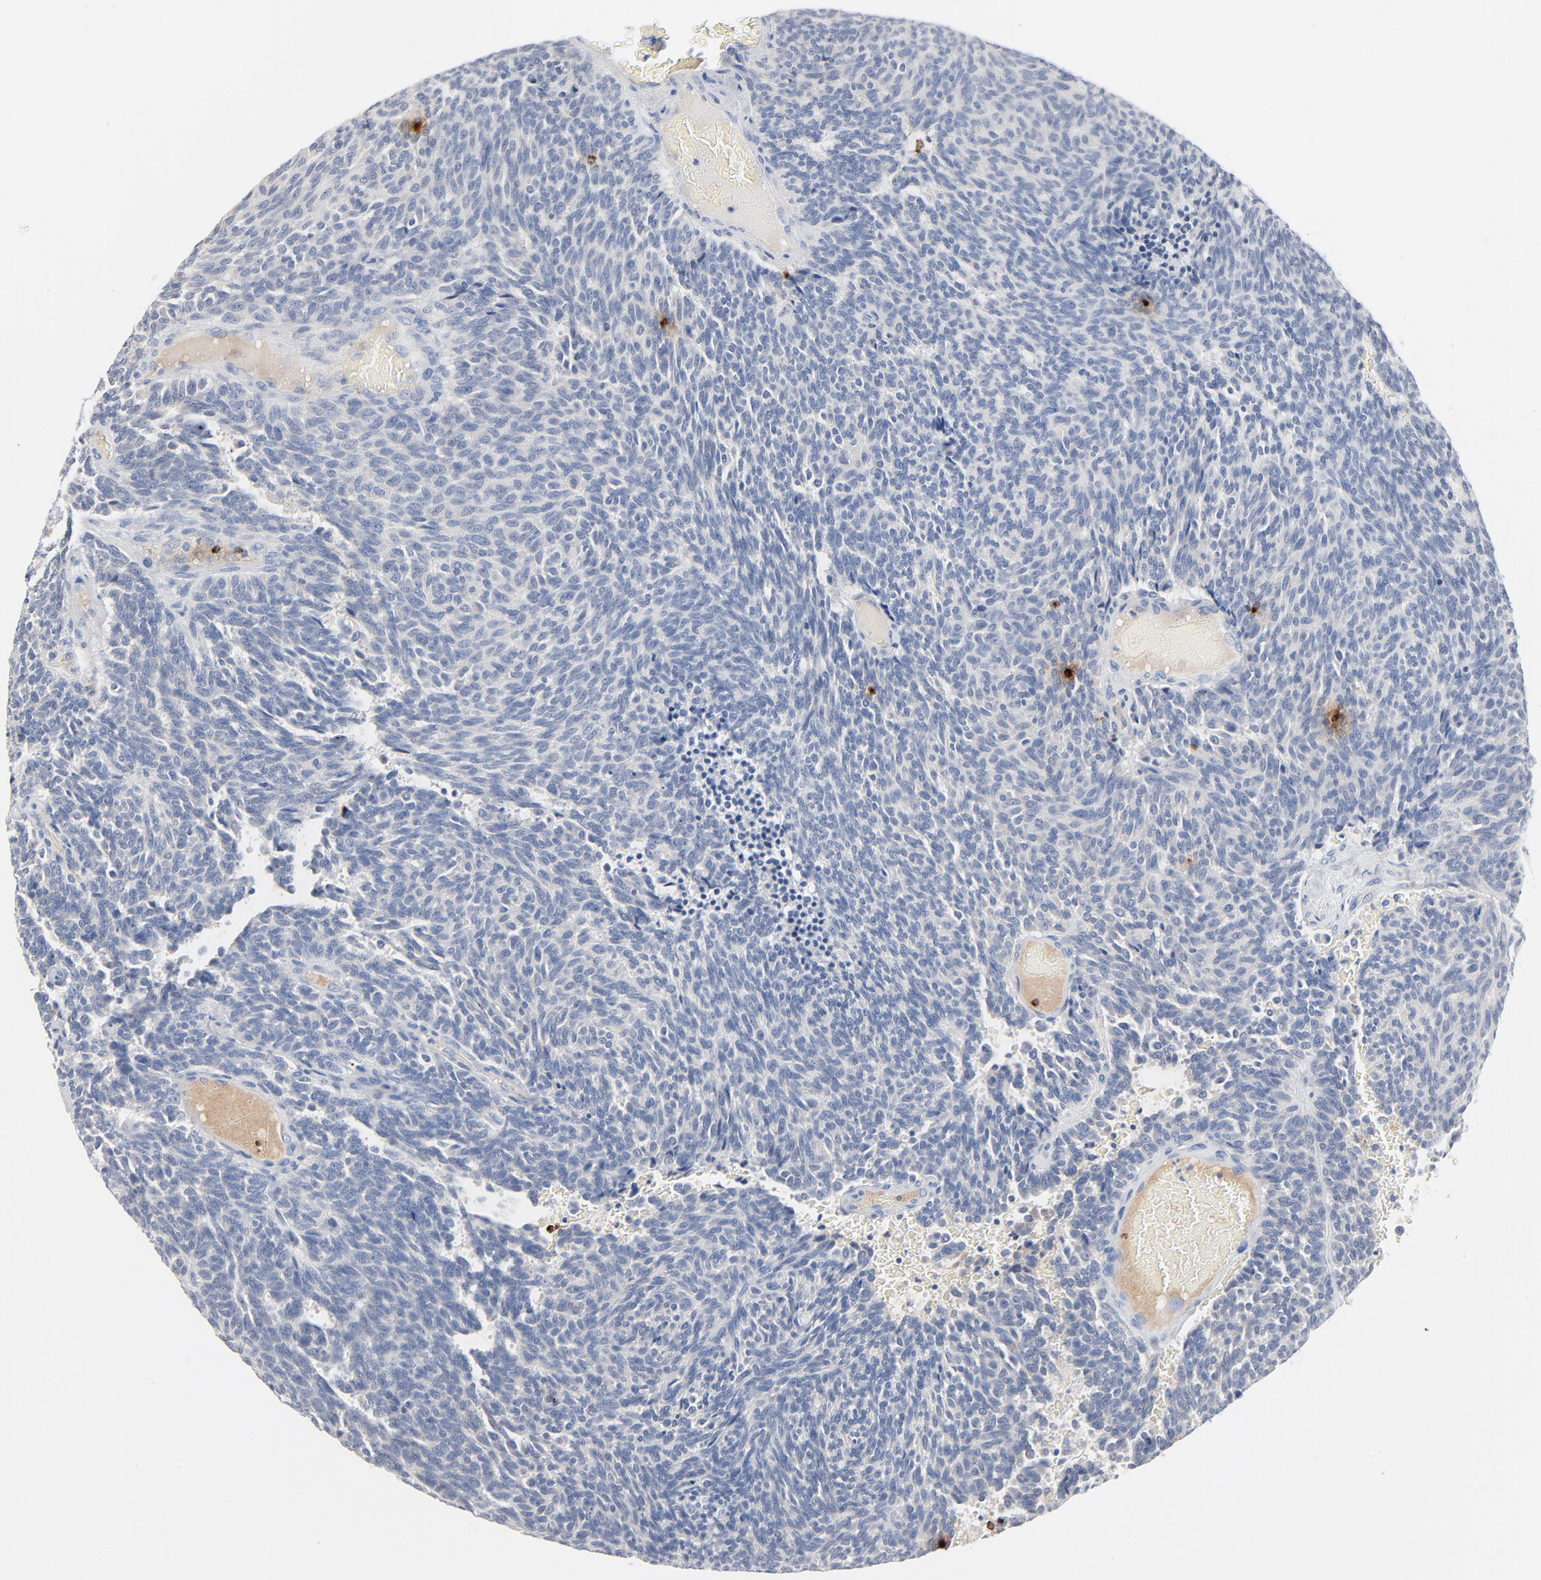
{"staining": {"intensity": "negative", "quantity": "none", "location": "none"}, "tissue": "carcinoid", "cell_type": "Tumor cells", "image_type": "cancer", "snomed": [{"axis": "morphology", "description": "Carcinoid, malignant, NOS"}, {"axis": "topography", "description": "Small intestine"}], "caption": "A high-resolution histopathology image shows IHC staining of carcinoid (malignant), which shows no significant staining in tumor cells.", "gene": "GZMB", "patient": {"sex": "male", "age": 52}}